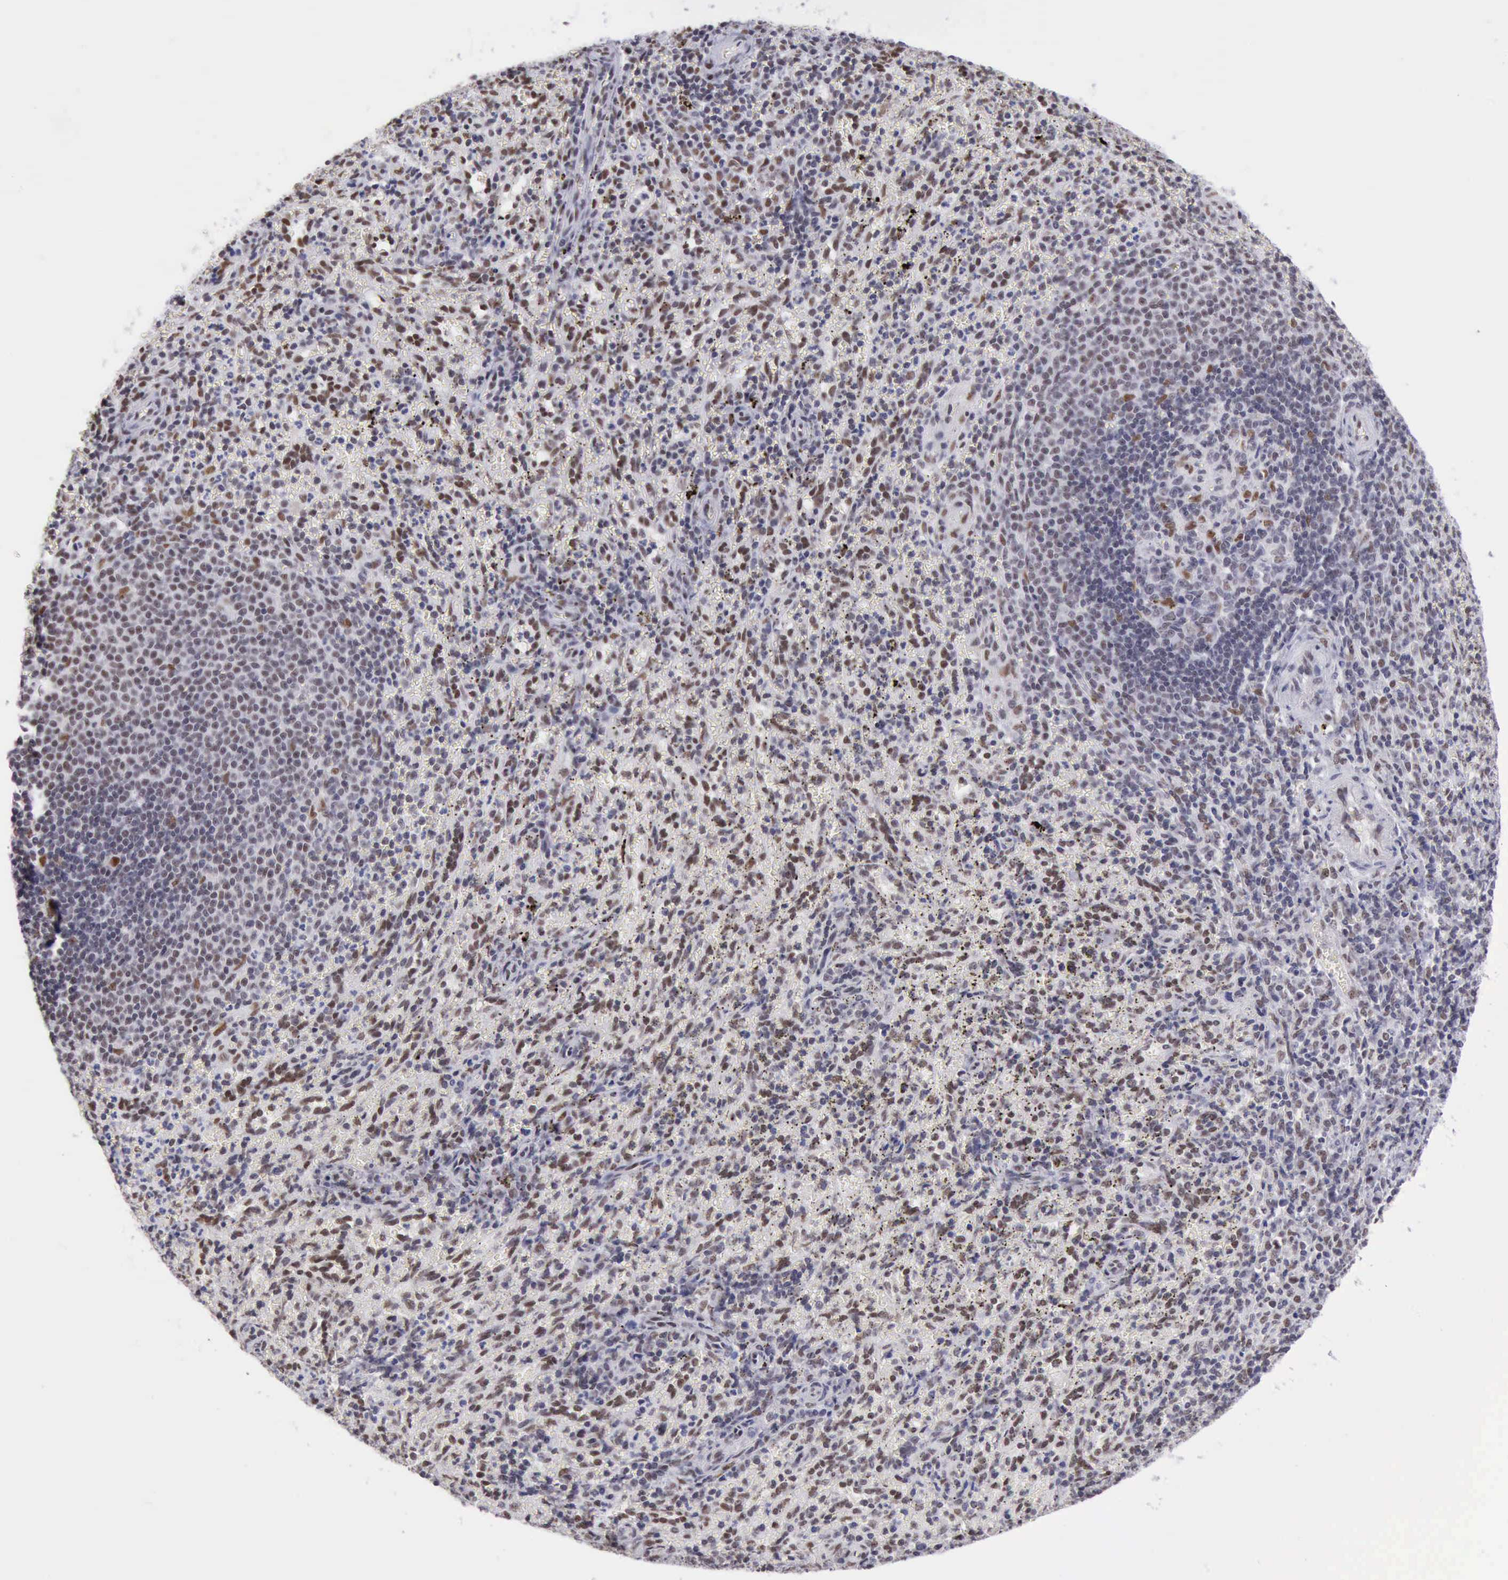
{"staining": {"intensity": "moderate", "quantity": "<25%", "location": "nuclear"}, "tissue": "spleen", "cell_type": "Cells in red pulp", "image_type": "normal", "snomed": [{"axis": "morphology", "description": "Normal tissue, NOS"}, {"axis": "topography", "description": "Spleen"}], "caption": "A high-resolution histopathology image shows immunohistochemistry staining of normal spleen, which reveals moderate nuclear expression in approximately <25% of cells in red pulp. (Brightfield microscopy of DAB IHC at high magnification).", "gene": "ERCC4", "patient": {"sex": "female", "age": 10}}